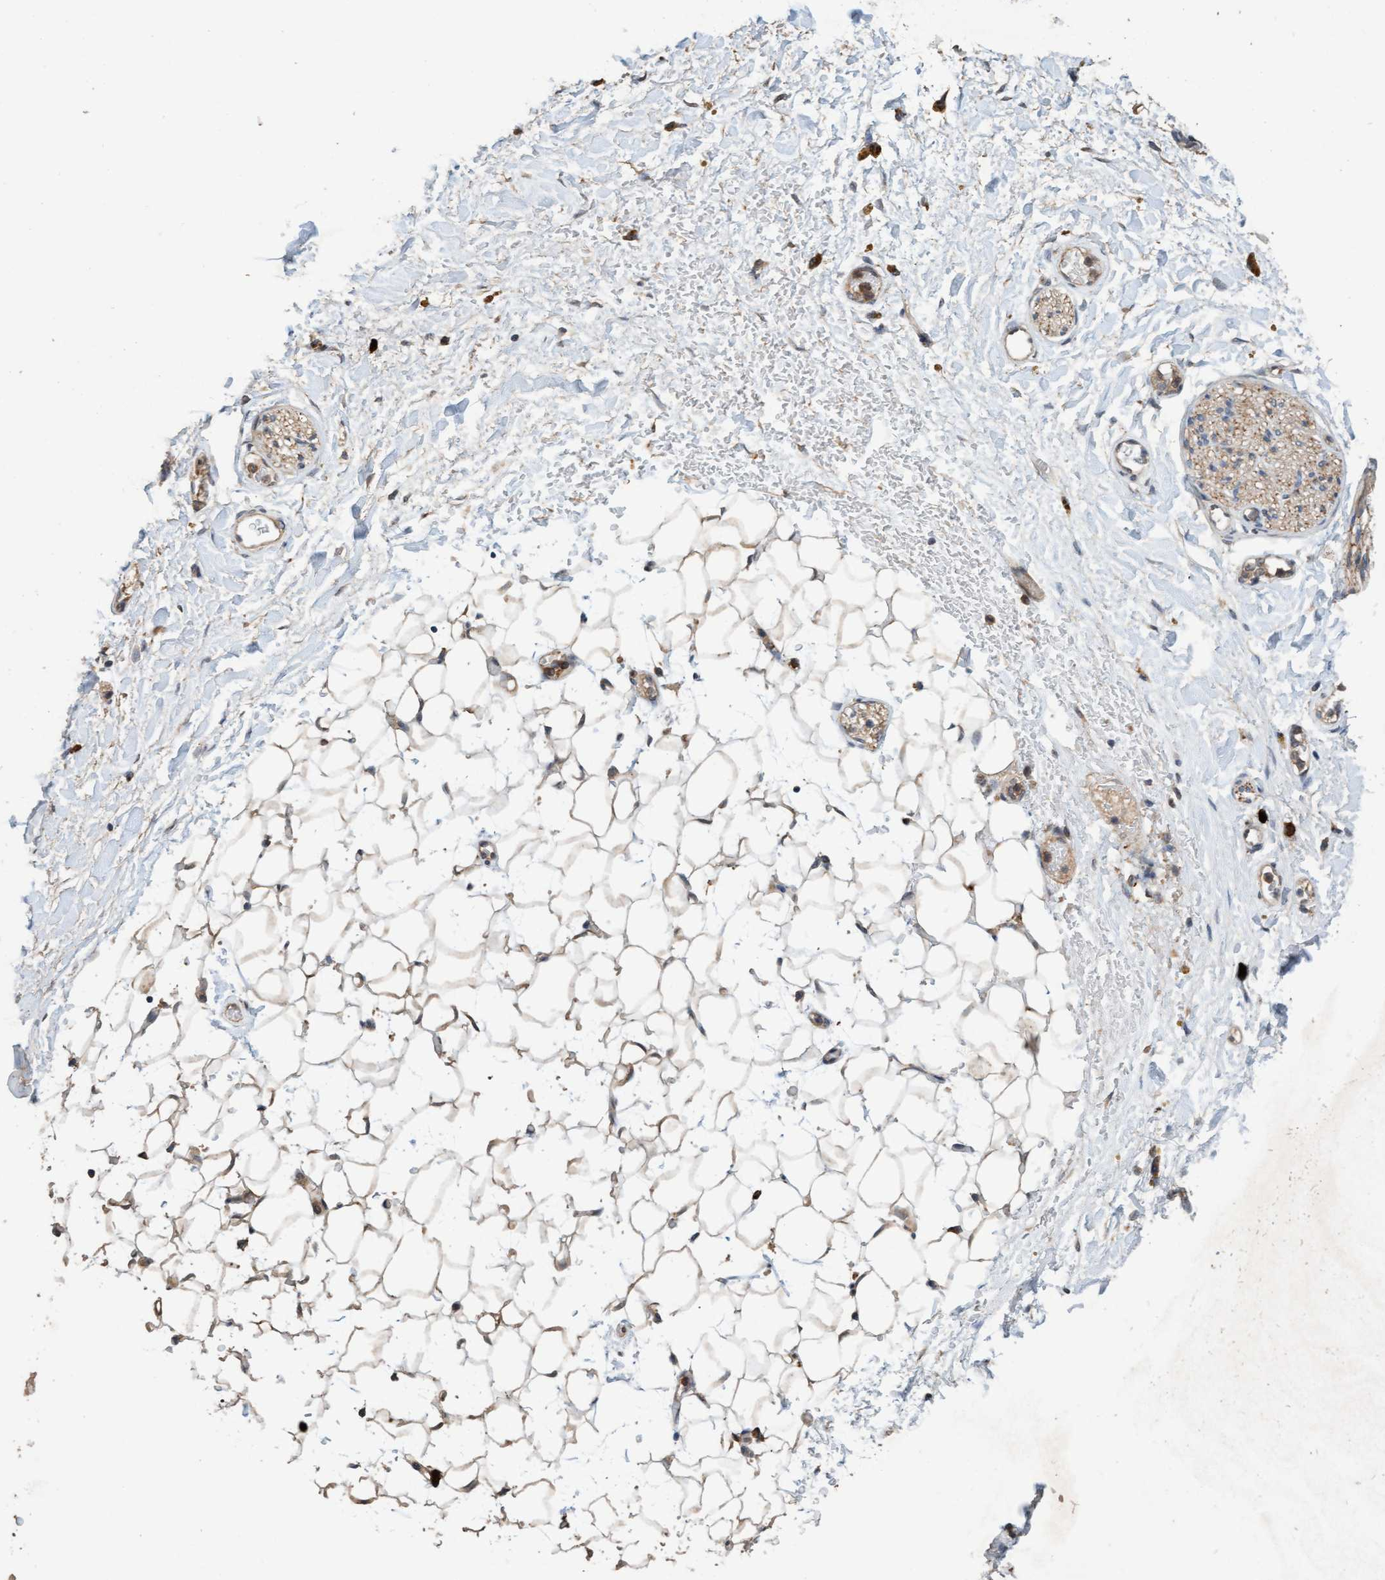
{"staining": {"intensity": "moderate", "quantity": ">75%", "location": "cytoplasmic/membranous"}, "tissue": "adipose tissue", "cell_type": "Adipocytes", "image_type": "normal", "snomed": [{"axis": "morphology", "description": "Normal tissue, NOS"}, {"axis": "topography", "description": "Kidney"}, {"axis": "topography", "description": "Peripheral nerve tissue"}], "caption": "Immunohistochemical staining of benign human adipose tissue demonstrates medium levels of moderate cytoplasmic/membranous staining in approximately >75% of adipocytes. (Brightfield microscopy of DAB IHC at high magnification).", "gene": "LONRF1", "patient": {"sex": "male", "age": 7}}